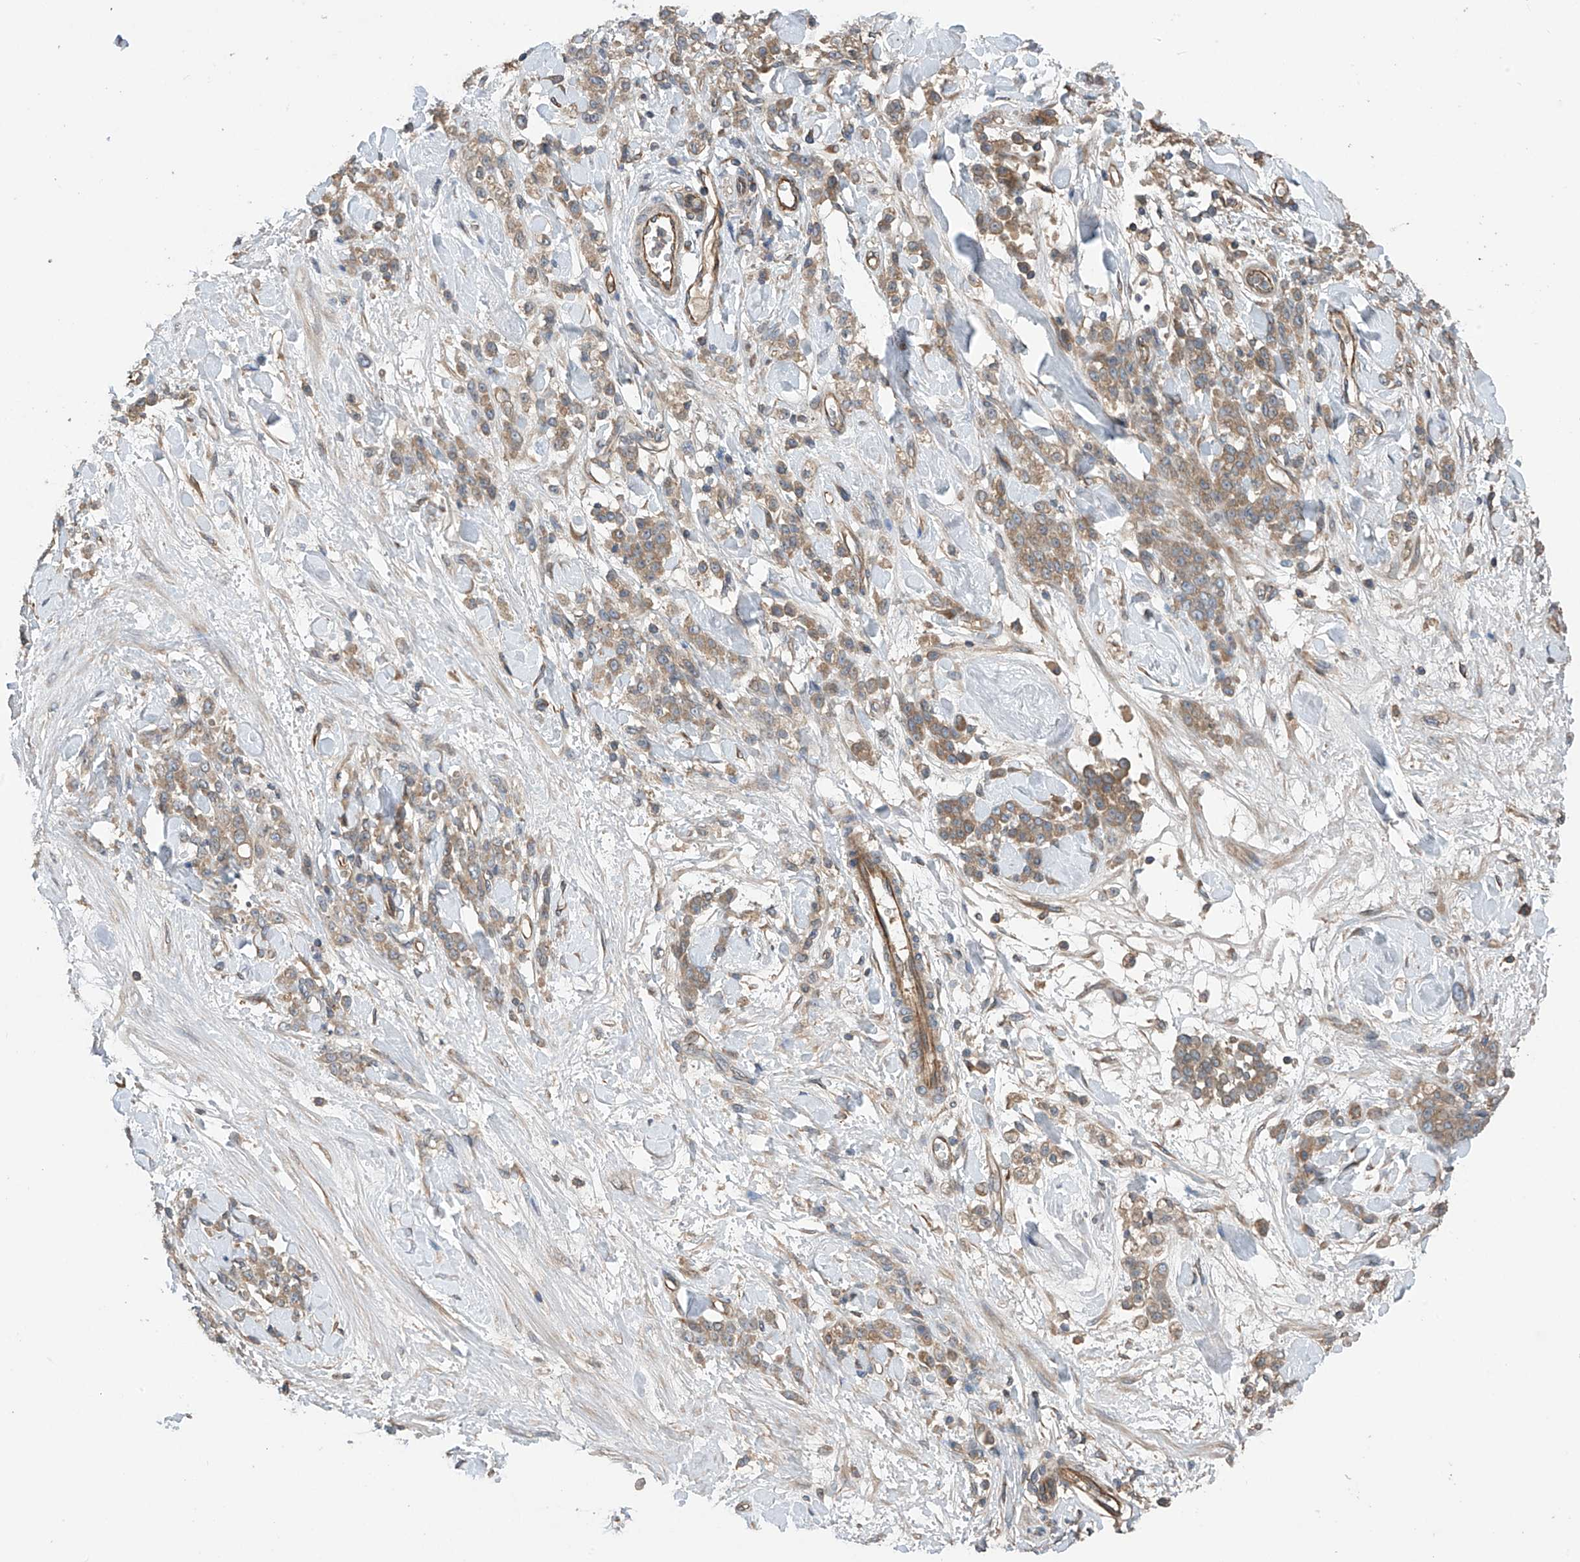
{"staining": {"intensity": "moderate", "quantity": ">75%", "location": "cytoplasmic/membranous"}, "tissue": "stomach cancer", "cell_type": "Tumor cells", "image_type": "cancer", "snomed": [{"axis": "morphology", "description": "Normal tissue, NOS"}, {"axis": "morphology", "description": "Adenocarcinoma, NOS"}, {"axis": "topography", "description": "Stomach"}], "caption": "Stomach cancer (adenocarcinoma) tissue demonstrates moderate cytoplasmic/membranous positivity in about >75% of tumor cells, visualized by immunohistochemistry. (Stains: DAB in brown, nuclei in blue, Microscopy: brightfield microscopy at high magnification).", "gene": "PHACTR4", "patient": {"sex": "male", "age": 82}}